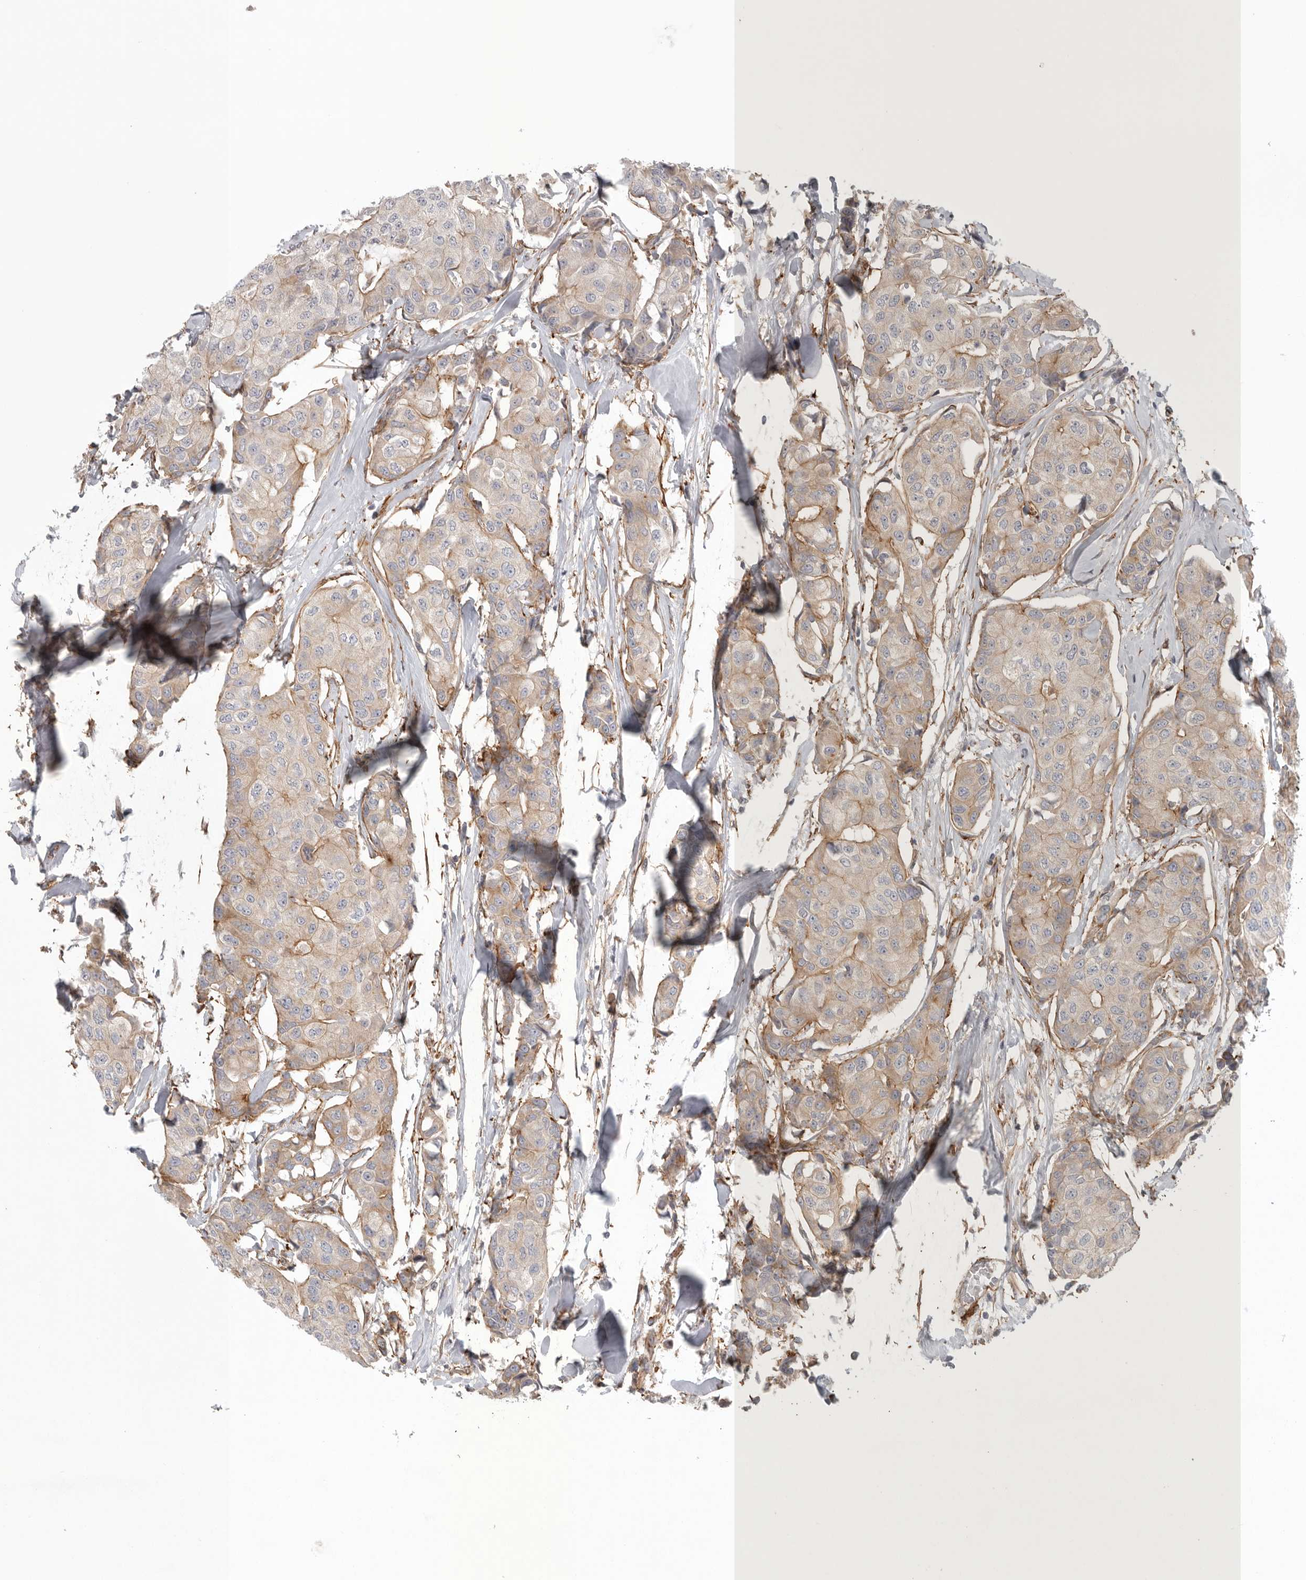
{"staining": {"intensity": "weak", "quantity": "25%-75%", "location": "cytoplasmic/membranous"}, "tissue": "breast cancer", "cell_type": "Tumor cells", "image_type": "cancer", "snomed": [{"axis": "morphology", "description": "Duct carcinoma"}, {"axis": "topography", "description": "Breast"}], "caption": "Immunohistochemistry (IHC) staining of breast cancer (invasive ductal carcinoma), which displays low levels of weak cytoplasmic/membranous staining in approximately 25%-75% of tumor cells indicating weak cytoplasmic/membranous protein staining. The staining was performed using DAB (3,3'-diaminobenzidine) (brown) for protein detection and nuclei were counterstained in hematoxylin (blue).", "gene": "LONRF1", "patient": {"sex": "female", "age": 80}}